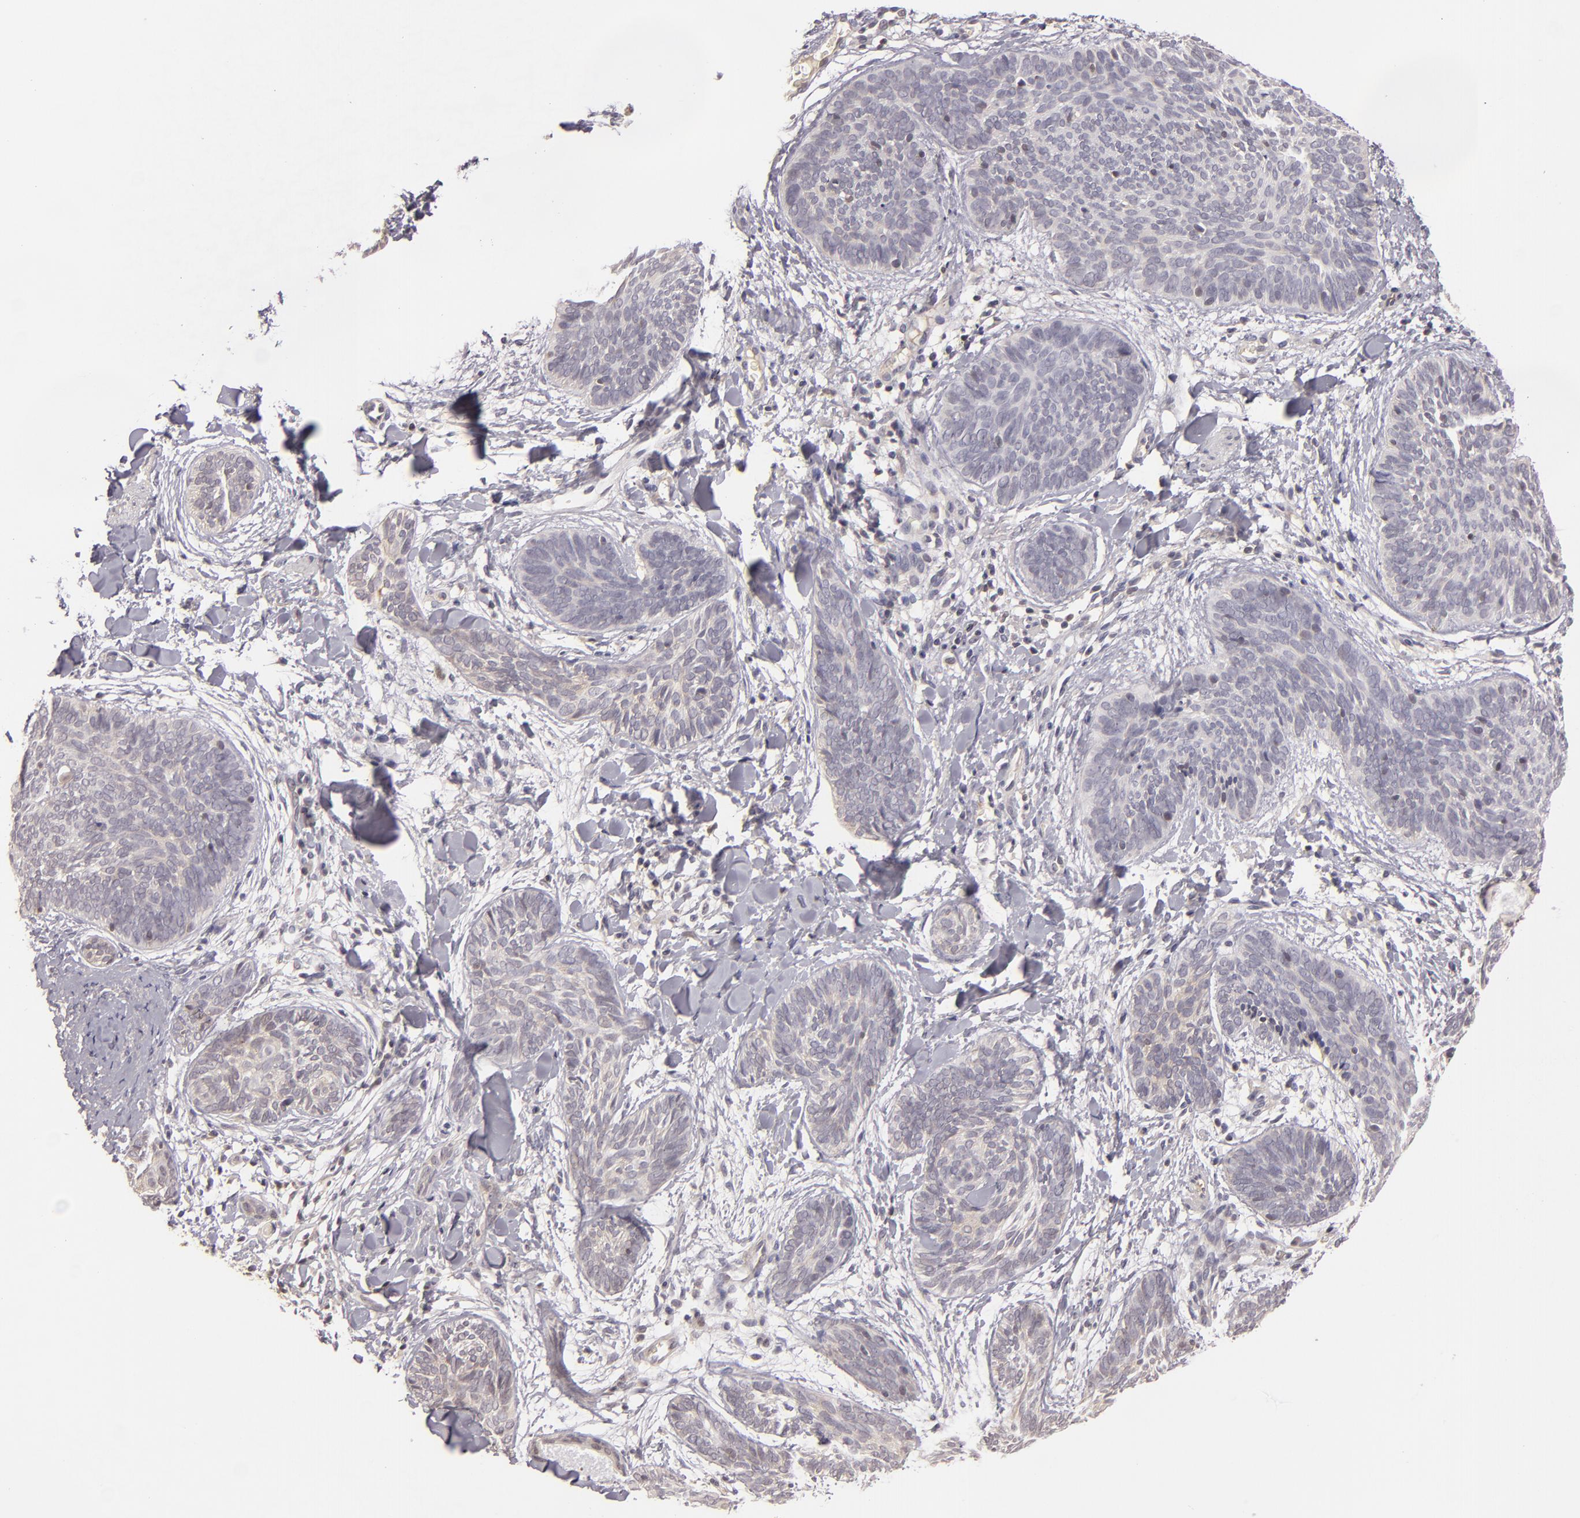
{"staining": {"intensity": "moderate", "quantity": "25%-75%", "location": "cytoplasmic/membranous"}, "tissue": "skin cancer", "cell_type": "Tumor cells", "image_type": "cancer", "snomed": [{"axis": "morphology", "description": "Basal cell carcinoma"}, {"axis": "topography", "description": "Skin"}], "caption": "An image of human skin basal cell carcinoma stained for a protein shows moderate cytoplasmic/membranous brown staining in tumor cells.", "gene": "LRG1", "patient": {"sex": "female", "age": 81}}